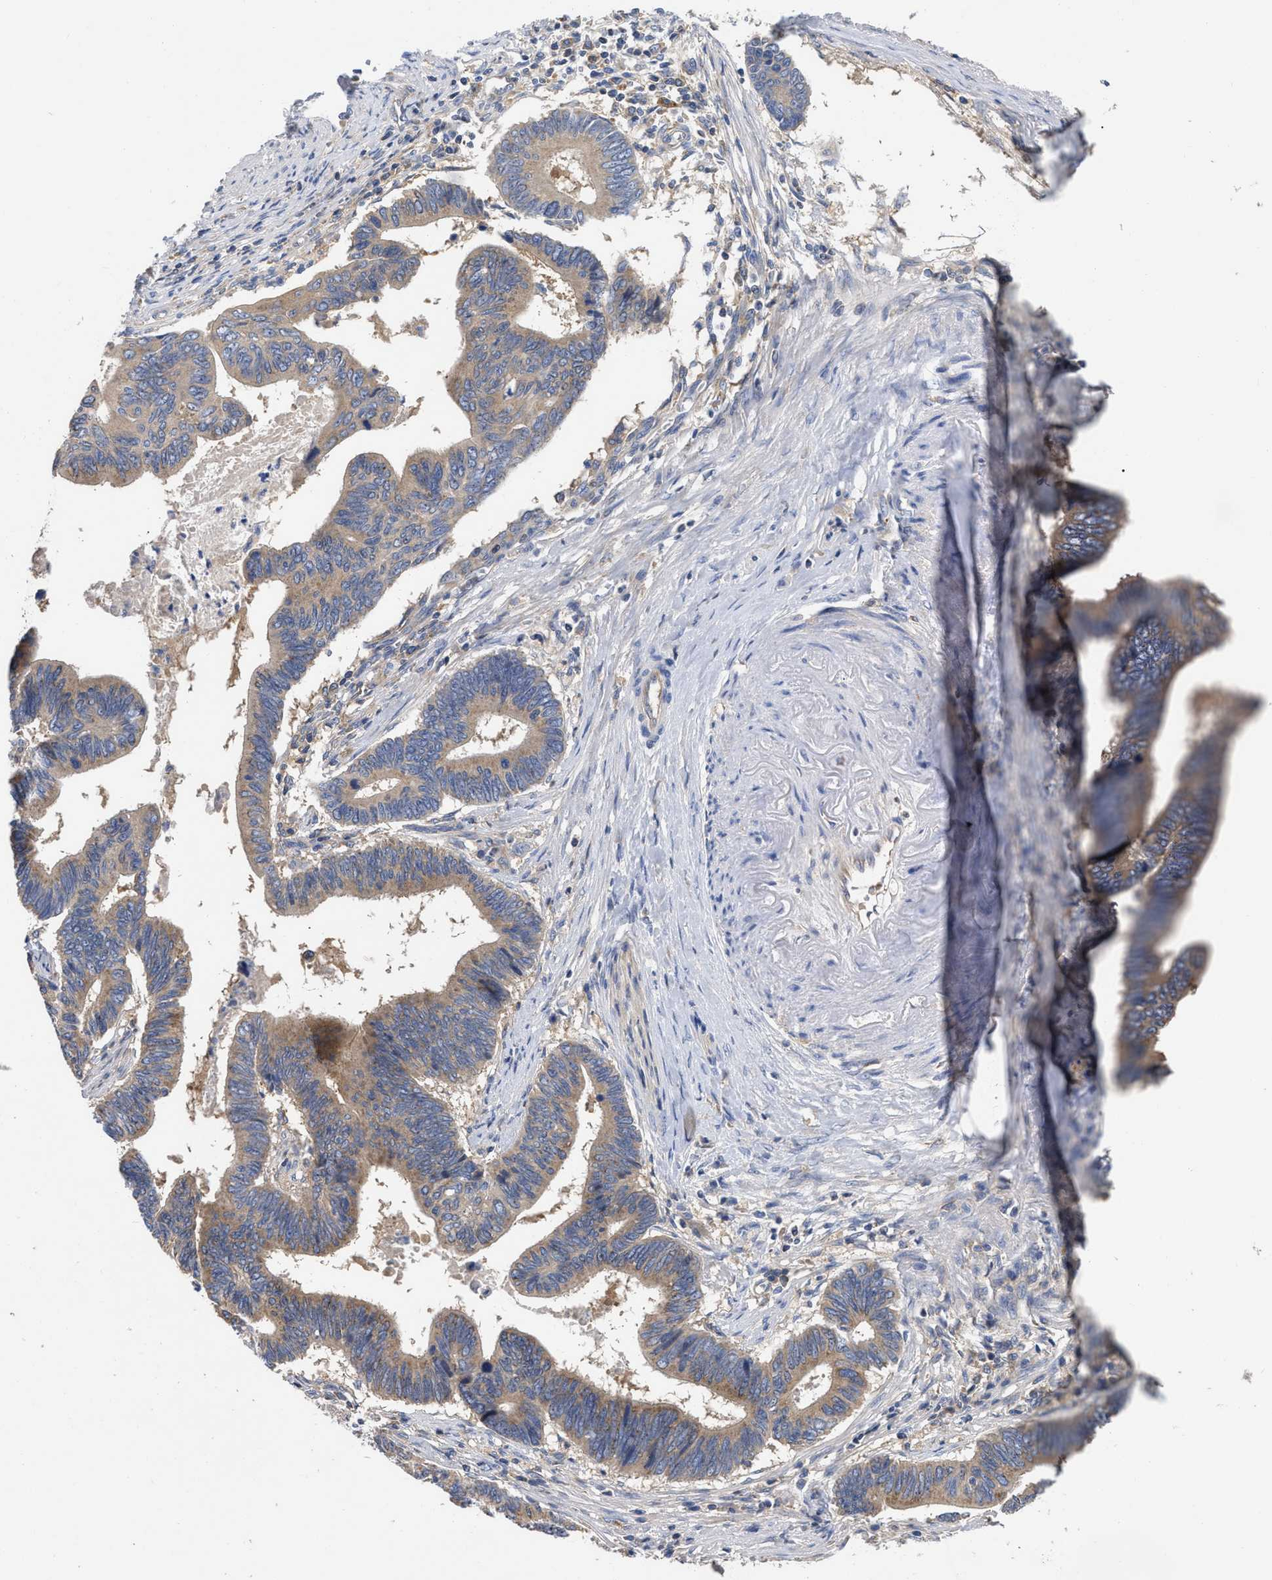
{"staining": {"intensity": "weak", "quantity": ">75%", "location": "cytoplasmic/membranous"}, "tissue": "pancreatic cancer", "cell_type": "Tumor cells", "image_type": "cancer", "snomed": [{"axis": "morphology", "description": "Adenocarcinoma, NOS"}, {"axis": "topography", "description": "Pancreas"}], "caption": "Immunohistochemistry image of adenocarcinoma (pancreatic) stained for a protein (brown), which exhibits low levels of weak cytoplasmic/membranous staining in about >75% of tumor cells.", "gene": "RAP1GDS1", "patient": {"sex": "female", "age": 70}}